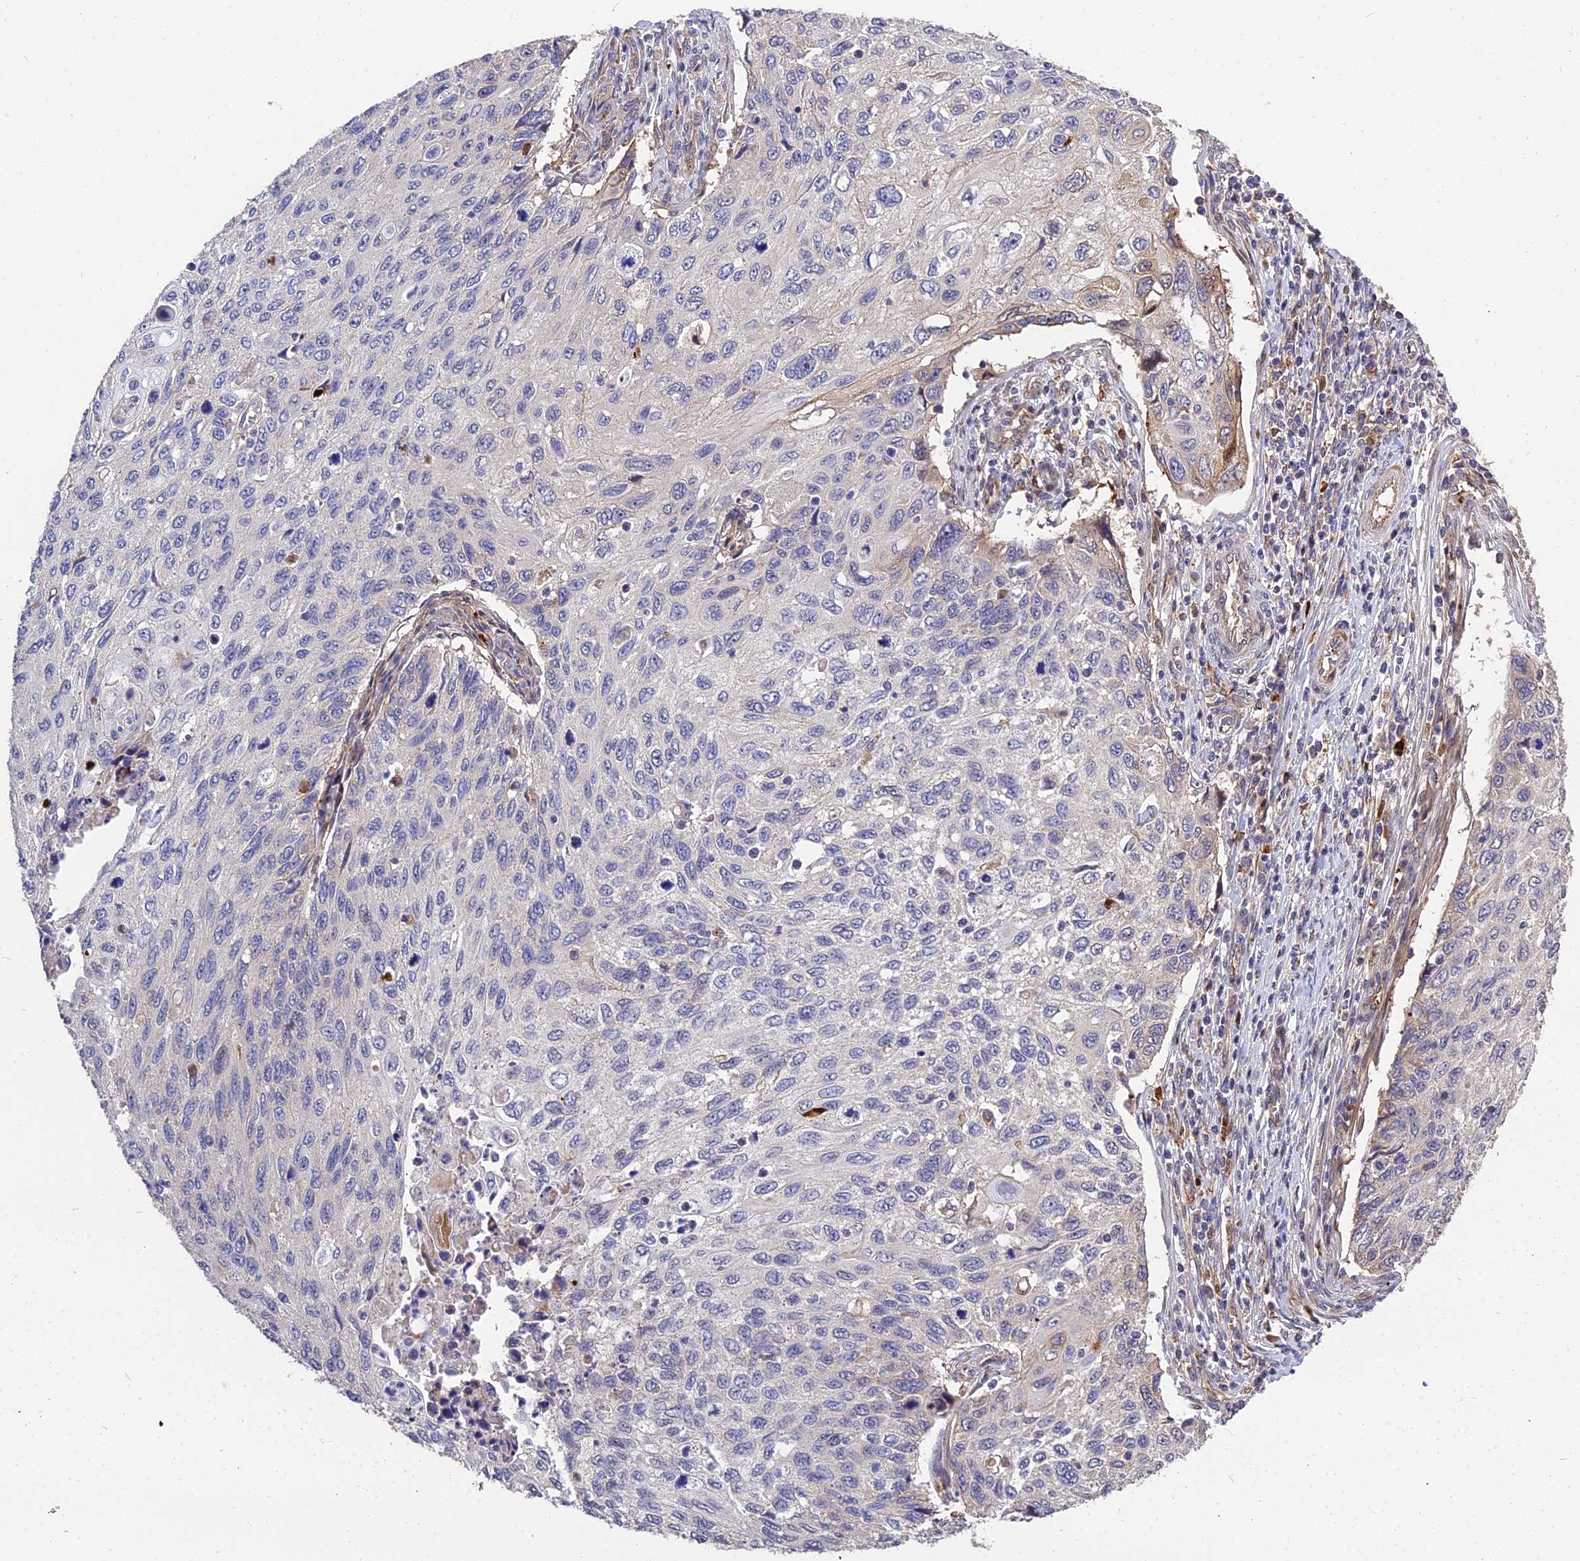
{"staining": {"intensity": "negative", "quantity": "none", "location": "none"}, "tissue": "cervical cancer", "cell_type": "Tumor cells", "image_type": "cancer", "snomed": [{"axis": "morphology", "description": "Squamous cell carcinoma, NOS"}, {"axis": "topography", "description": "Cervix"}], "caption": "DAB immunohistochemical staining of cervical squamous cell carcinoma demonstrates no significant expression in tumor cells.", "gene": "MFSD2A", "patient": {"sex": "female", "age": 70}}